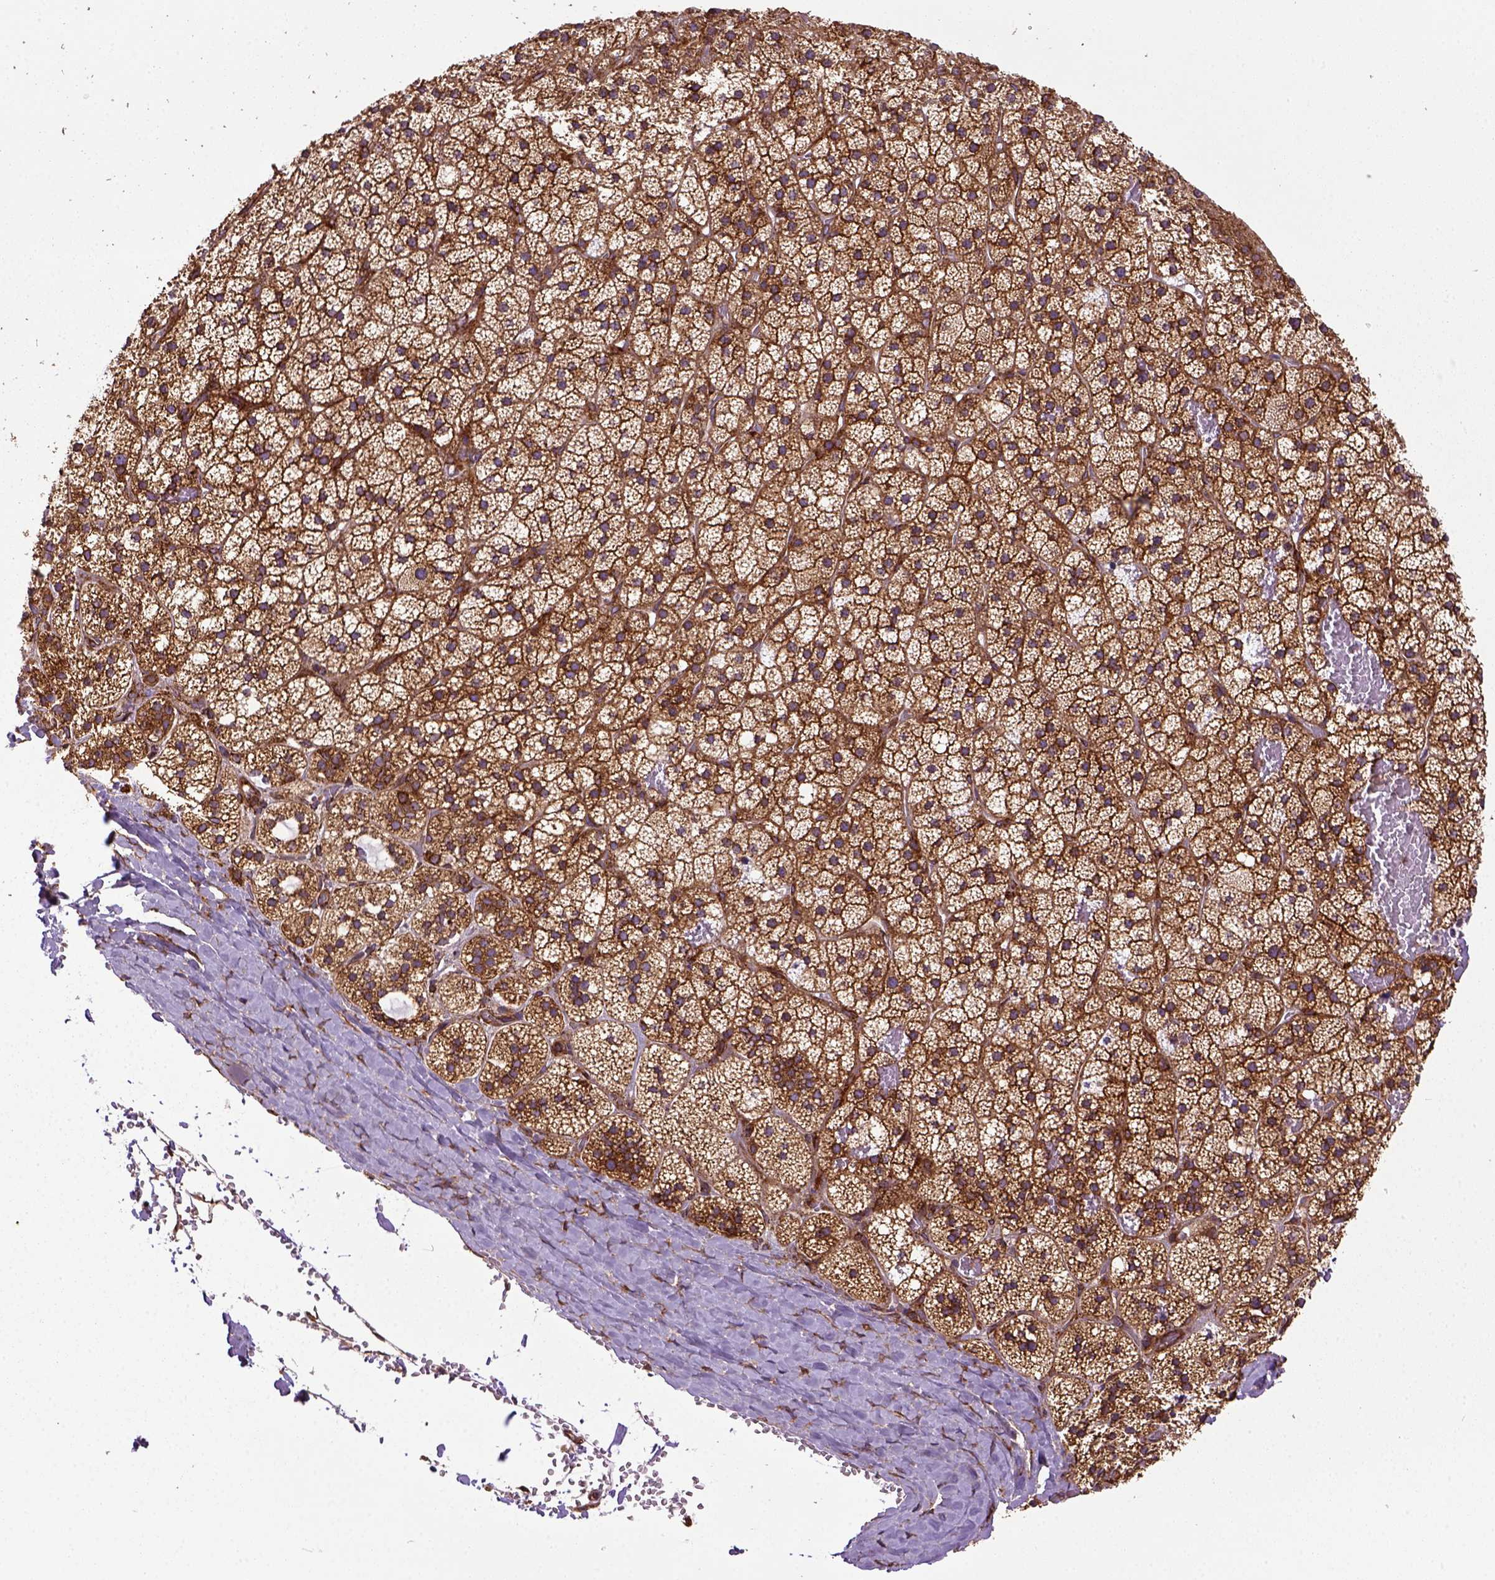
{"staining": {"intensity": "strong", "quantity": ">75%", "location": "cytoplasmic/membranous"}, "tissue": "adrenal gland", "cell_type": "Glandular cells", "image_type": "normal", "snomed": [{"axis": "morphology", "description": "Normal tissue, NOS"}, {"axis": "topography", "description": "Adrenal gland"}], "caption": "Human adrenal gland stained with a brown dye shows strong cytoplasmic/membranous positive positivity in about >75% of glandular cells.", "gene": "CAPRIN1", "patient": {"sex": "male", "age": 53}}